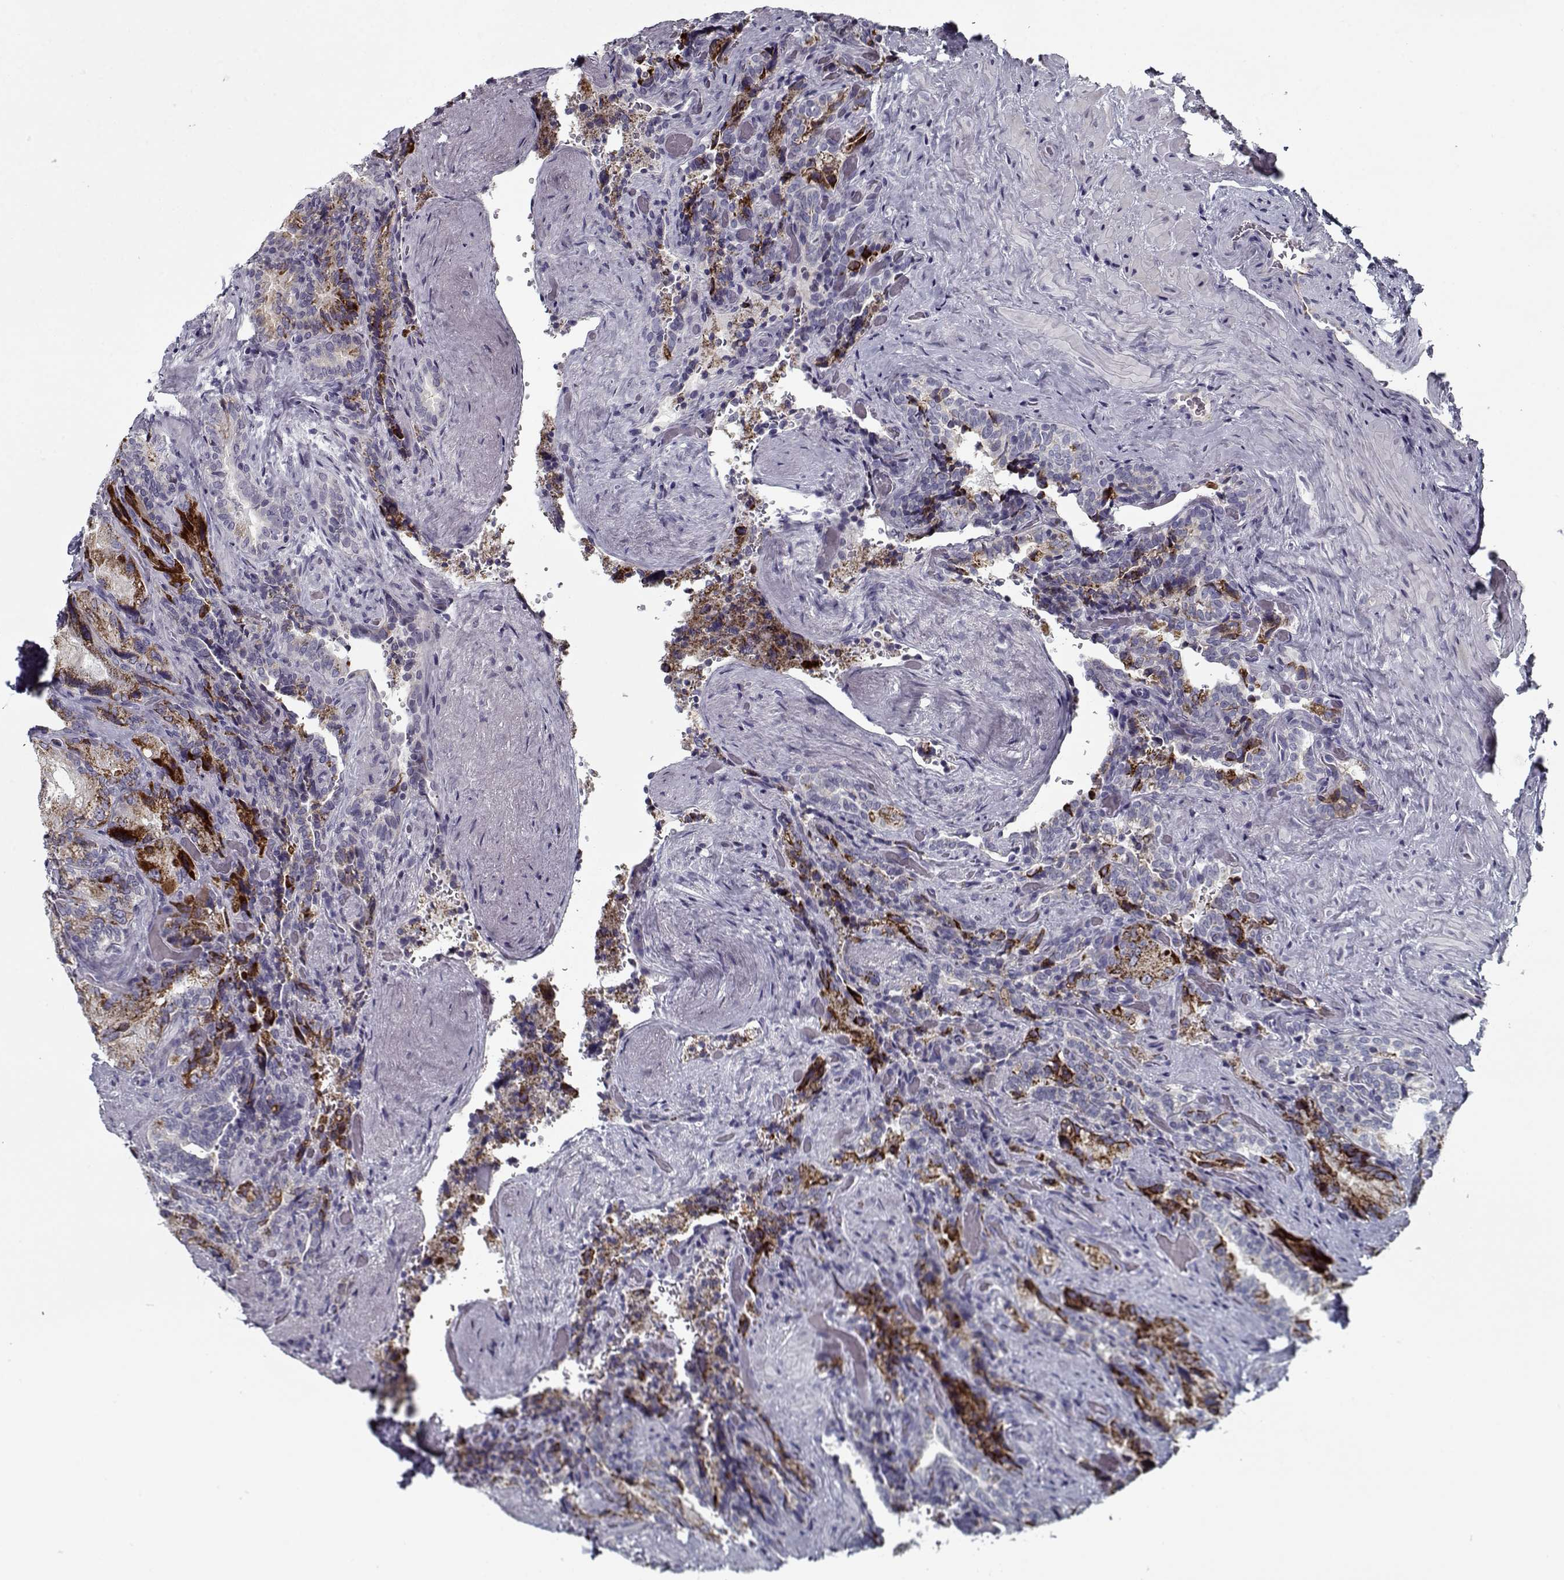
{"staining": {"intensity": "strong", "quantity": "25%-75%", "location": "cytoplasmic/membranous"}, "tissue": "seminal vesicle", "cell_type": "Glandular cells", "image_type": "normal", "snomed": [{"axis": "morphology", "description": "Normal tissue, NOS"}, {"axis": "topography", "description": "Seminal veicle"}], "caption": "A high-resolution photomicrograph shows IHC staining of unremarkable seminal vesicle, which shows strong cytoplasmic/membranous staining in approximately 25%-75% of glandular cells.", "gene": "DDX25", "patient": {"sex": "male", "age": 69}}